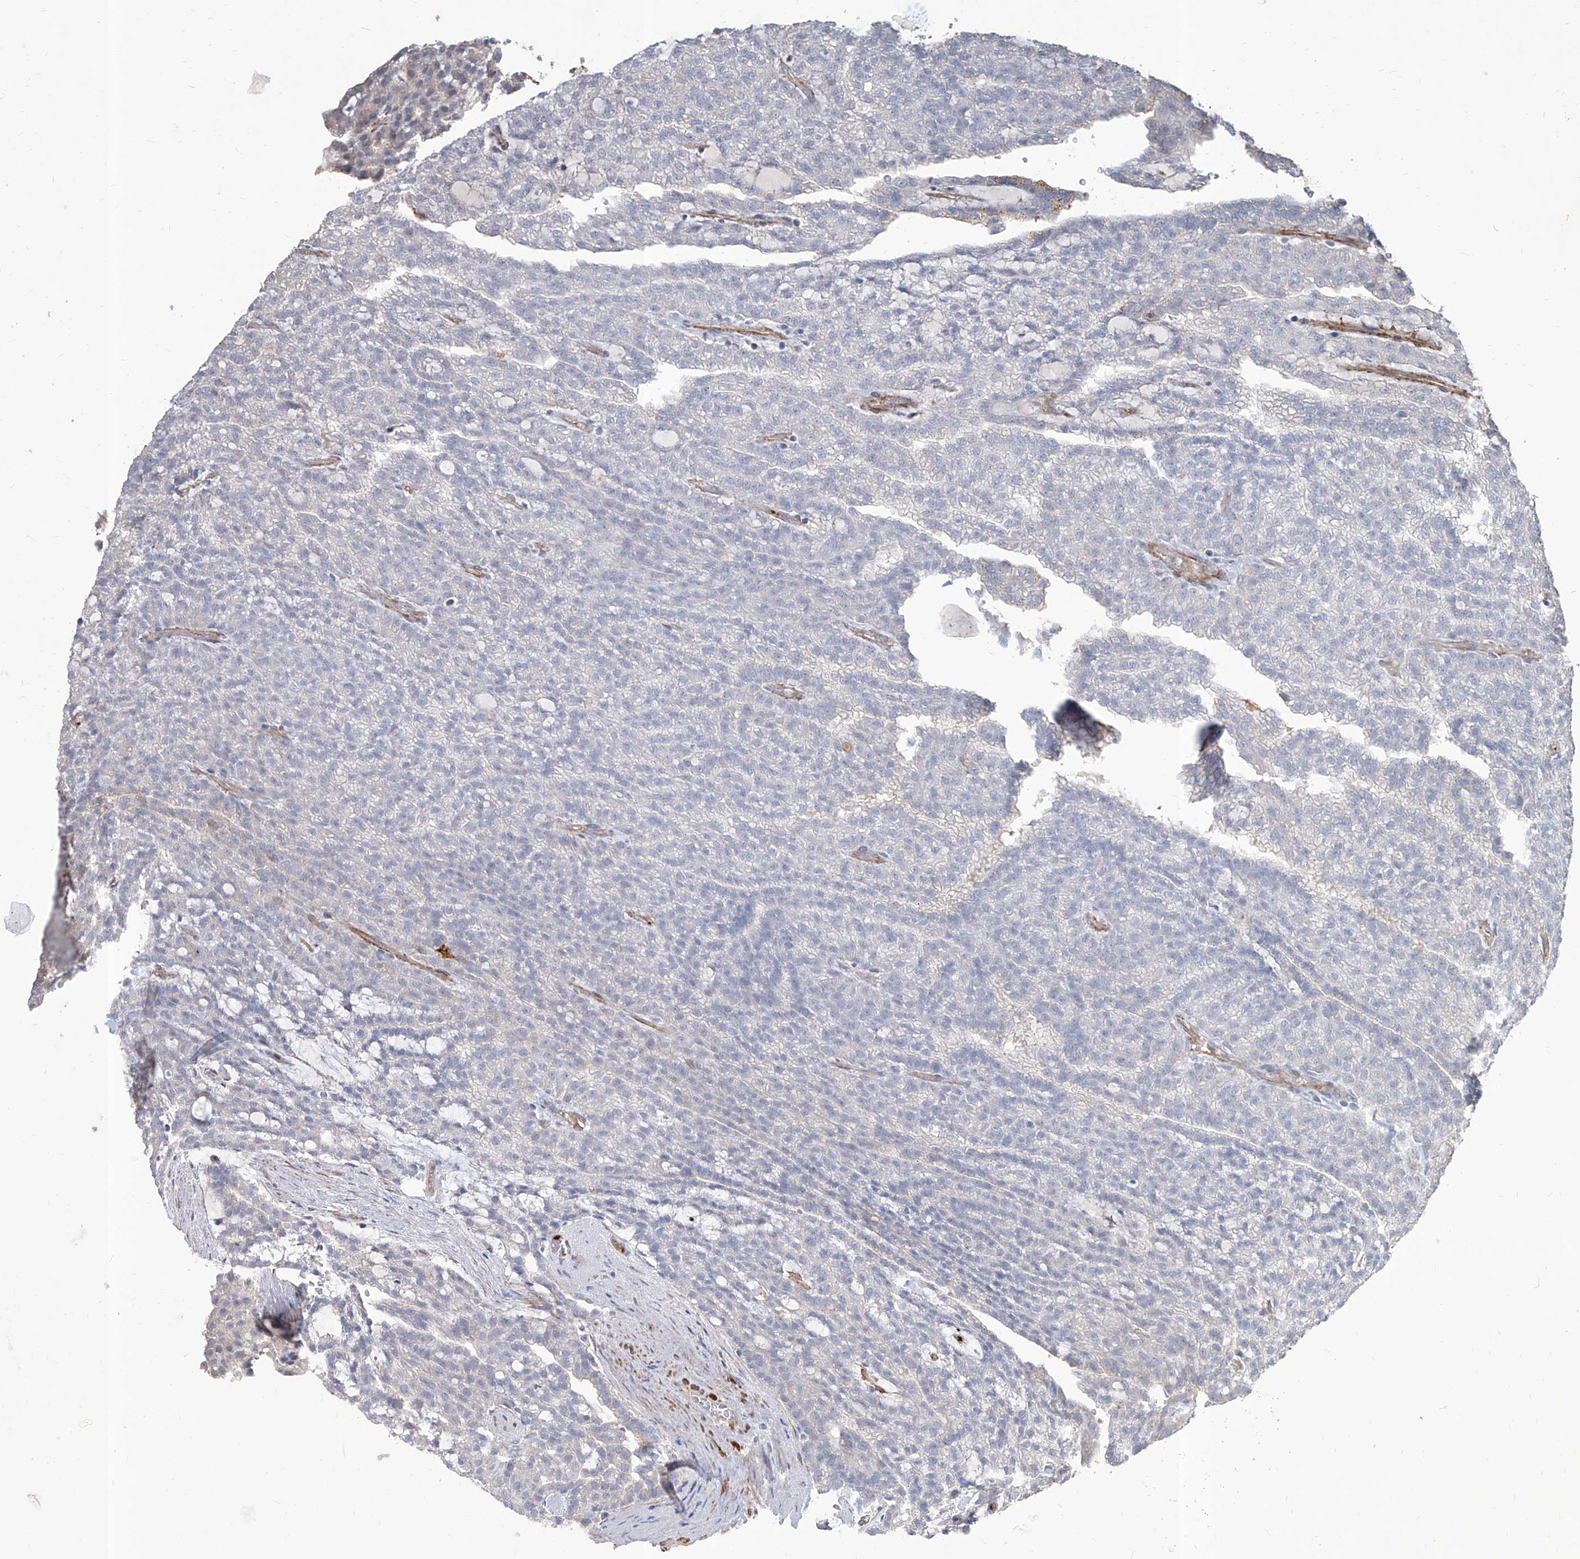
{"staining": {"intensity": "negative", "quantity": "none", "location": "none"}, "tissue": "renal cancer", "cell_type": "Tumor cells", "image_type": "cancer", "snomed": [{"axis": "morphology", "description": "Adenocarcinoma, NOS"}, {"axis": "topography", "description": "Kidney"}], "caption": "The histopathology image reveals no significant staining in tumor cells of renal cancer.", "gene": "FAM83B", "patient": {"sex": "male", "age": 63}}